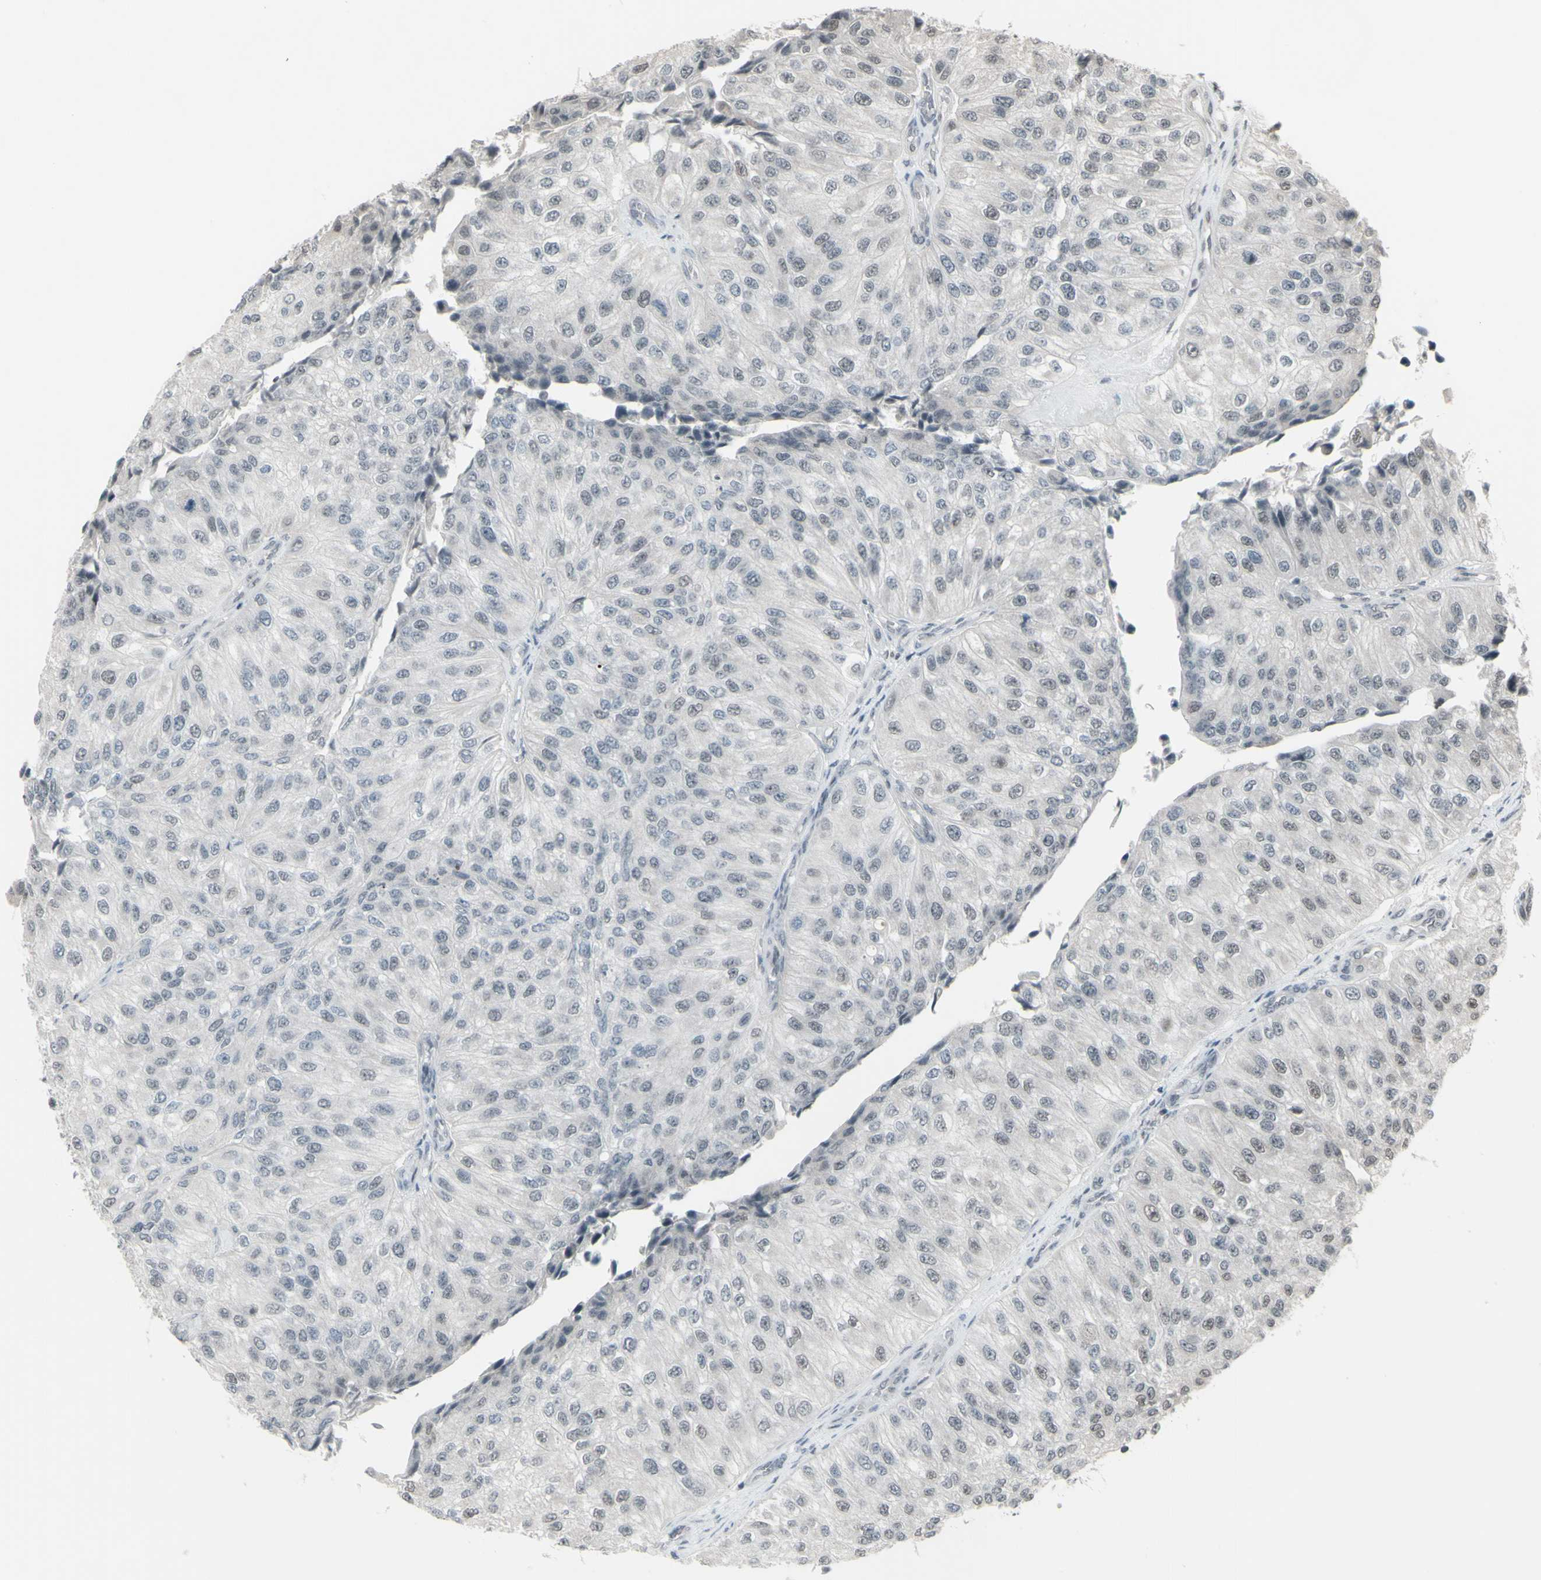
{"staining": {"intensity": "weak", "quantity": "<25%", "location": "nuclear"}, "tissue": "urothelial cancer", "cell_type": "Tumor cells", "image_type": "cancer", "snomed": [{"axis": "morphology", "description": "Urothelial carcinoma, High grade"}, {"axis": "topography", "description": "Kidney"}, {"axis": "topography", "description": "Urinary bladder"}], "caption": "Tumor cells show no significant protein positivity in urothelial carcinoma (high-grade).", "gene": "SUPT6H", "patient": {"sex": "male", "age": 77}}